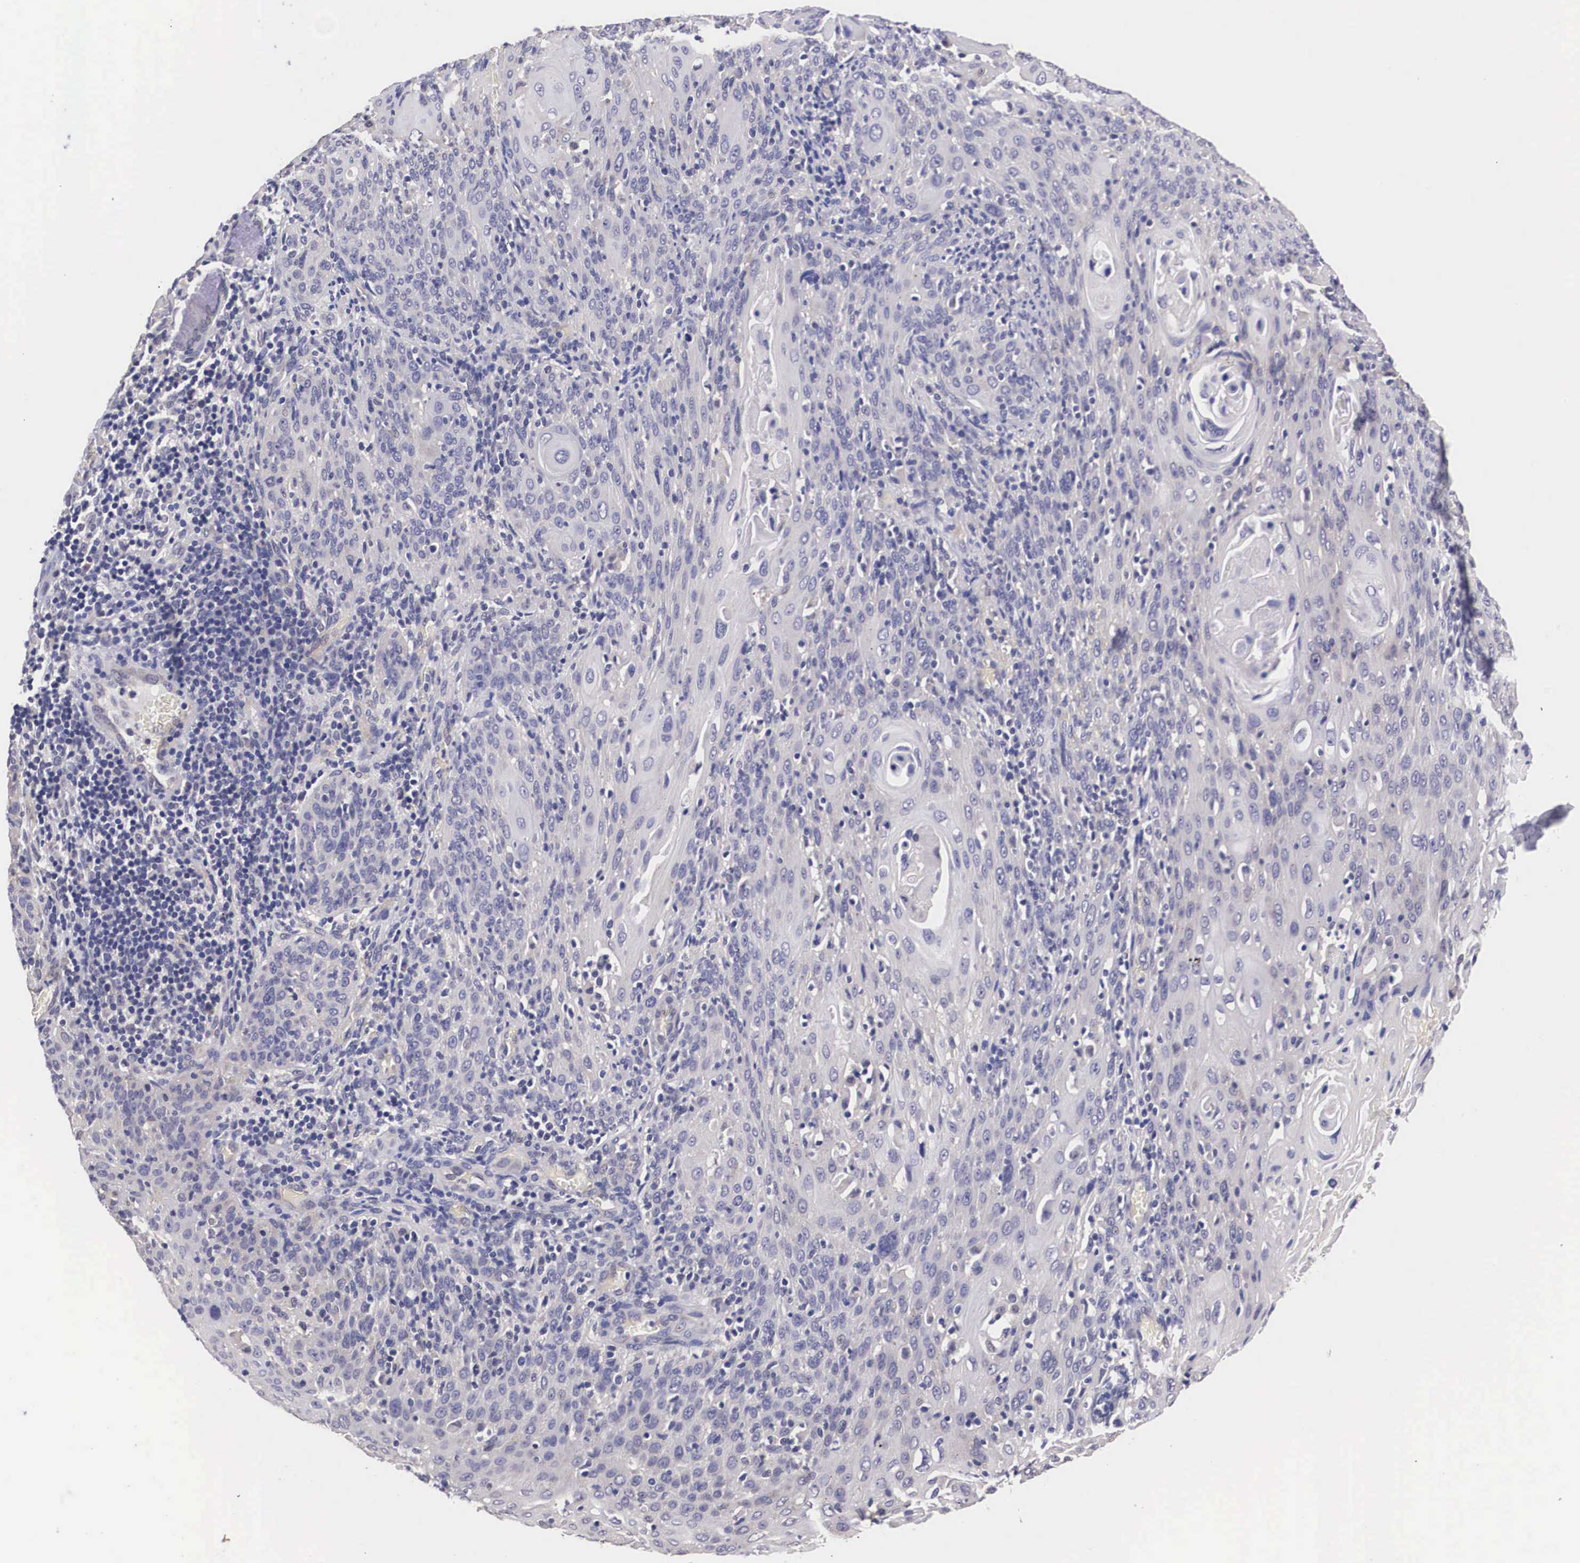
{"staining": {"intensity": "negative", "quantity": "none", "location": "none"}, "tissue": "cervical cancer", "cell_type": "Tumor cells", "image_type": "cancer", "snomed": [{"axis": "morphology", "description": "Squamous cell carcinoma, NOS"}, {"axis": "topography", "description": "Cervix"}], "caption": "Immunohistochemistry photomicrograph of cervical cancer stained for a protein (brown), which demonstrates no expression in tumor cells. The staining is performed using DAB (3,3'-diaminobenzidine) brown chromogen with nuclei counter-stained in using hematoxylin.", "gene": "OTX2", "patient": {"sex": "female", "age": 54}}